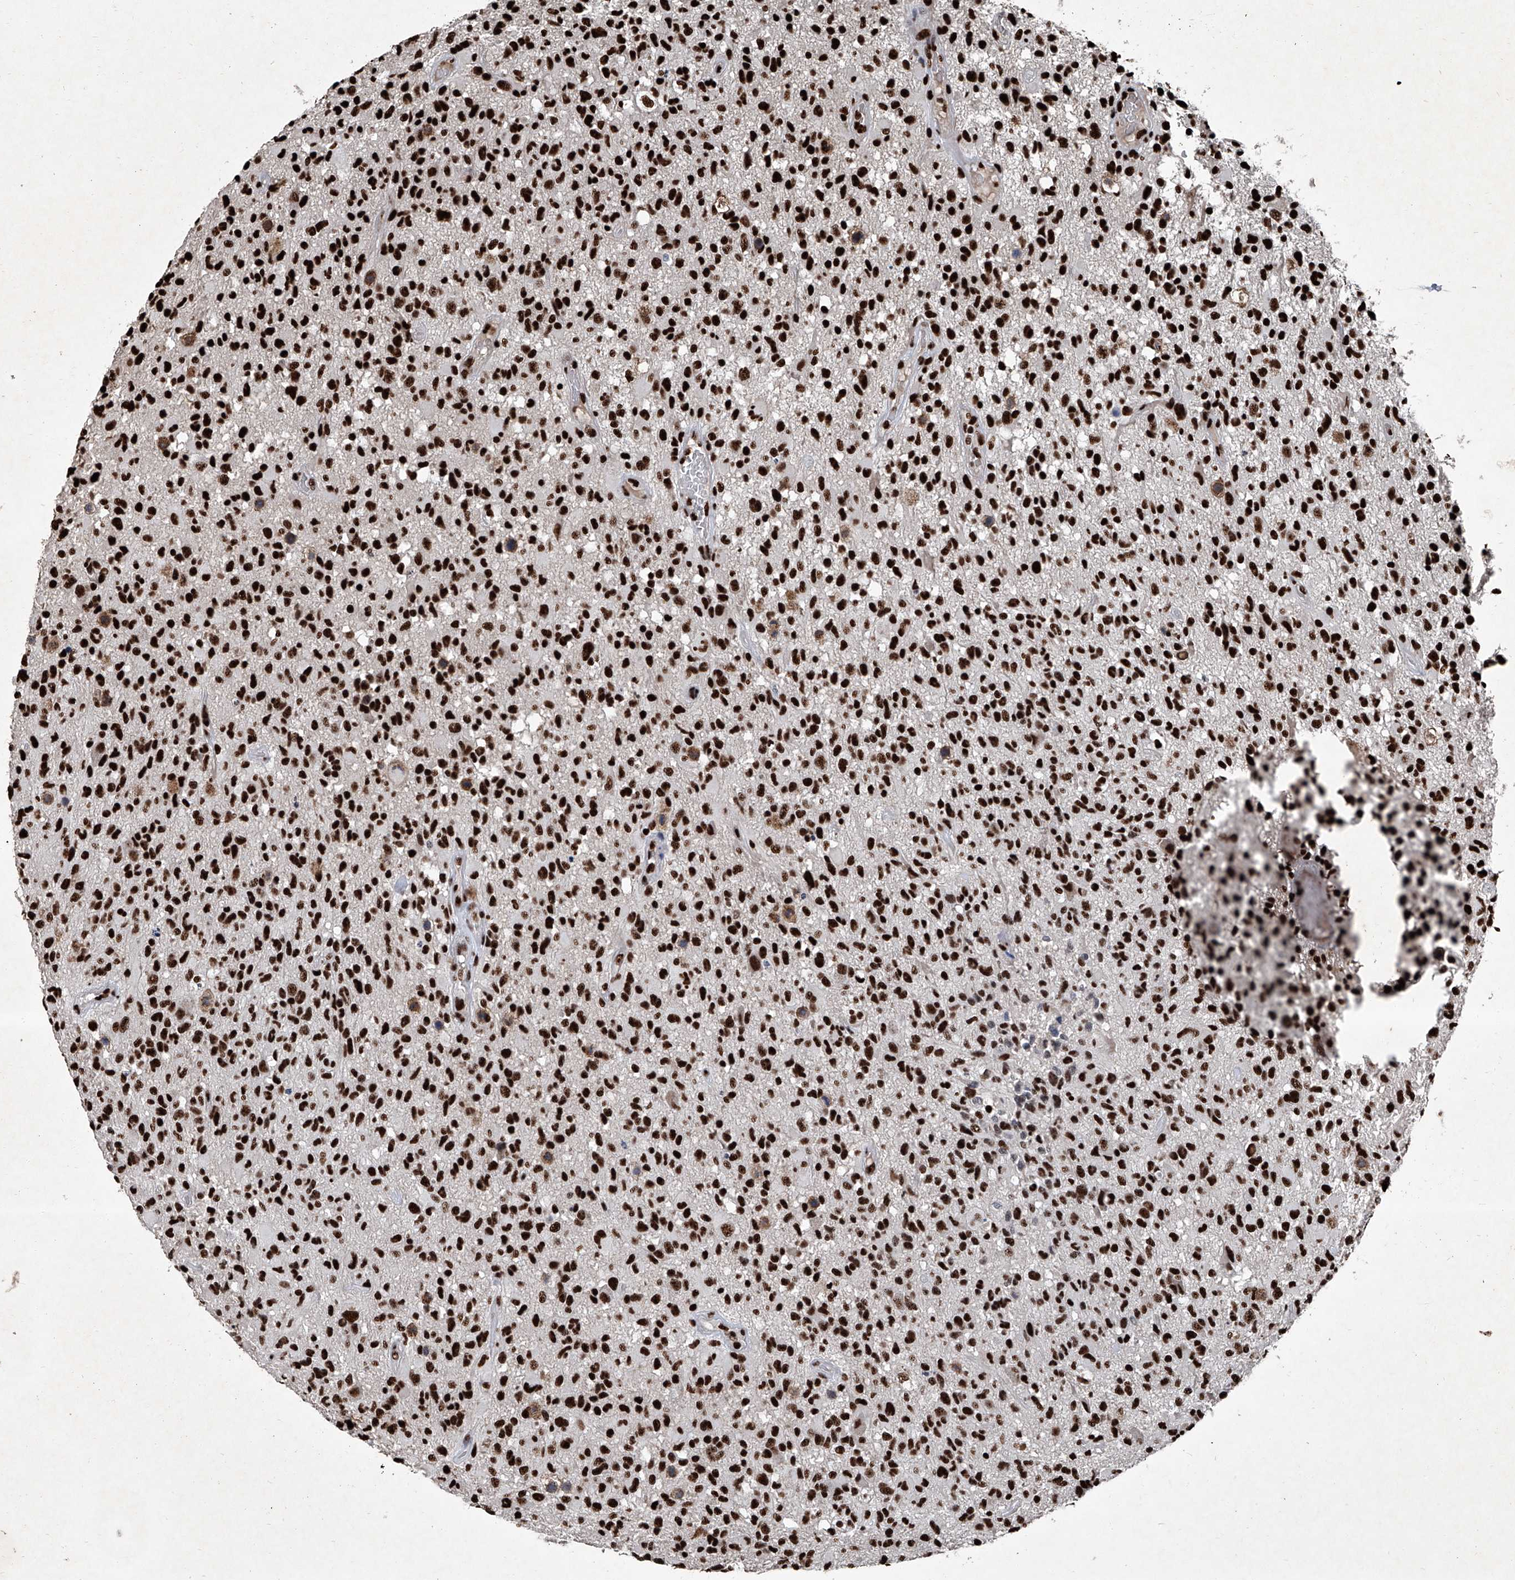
{"staining": {"intensity": "strong", "quantity": ">75%", "location": "nuclear"}, "tissue": "glioma", "cell_type": "Tumor cells", "image_type": "cancer", "snomed": [{"axis": "morphology", "description": "Glioma, malignant, High grade"}, {"axis": "morphology", "description": "Glioblastoma, NOS"}, {"axis": "topography", "description": "Brain"}], "caption": "Tumor cells show high levels of strong nuclear staining in approximately >75% of cells in human glioma.", "gene": "DDX39B", "patient": {"sex": "male", "age": 60}}